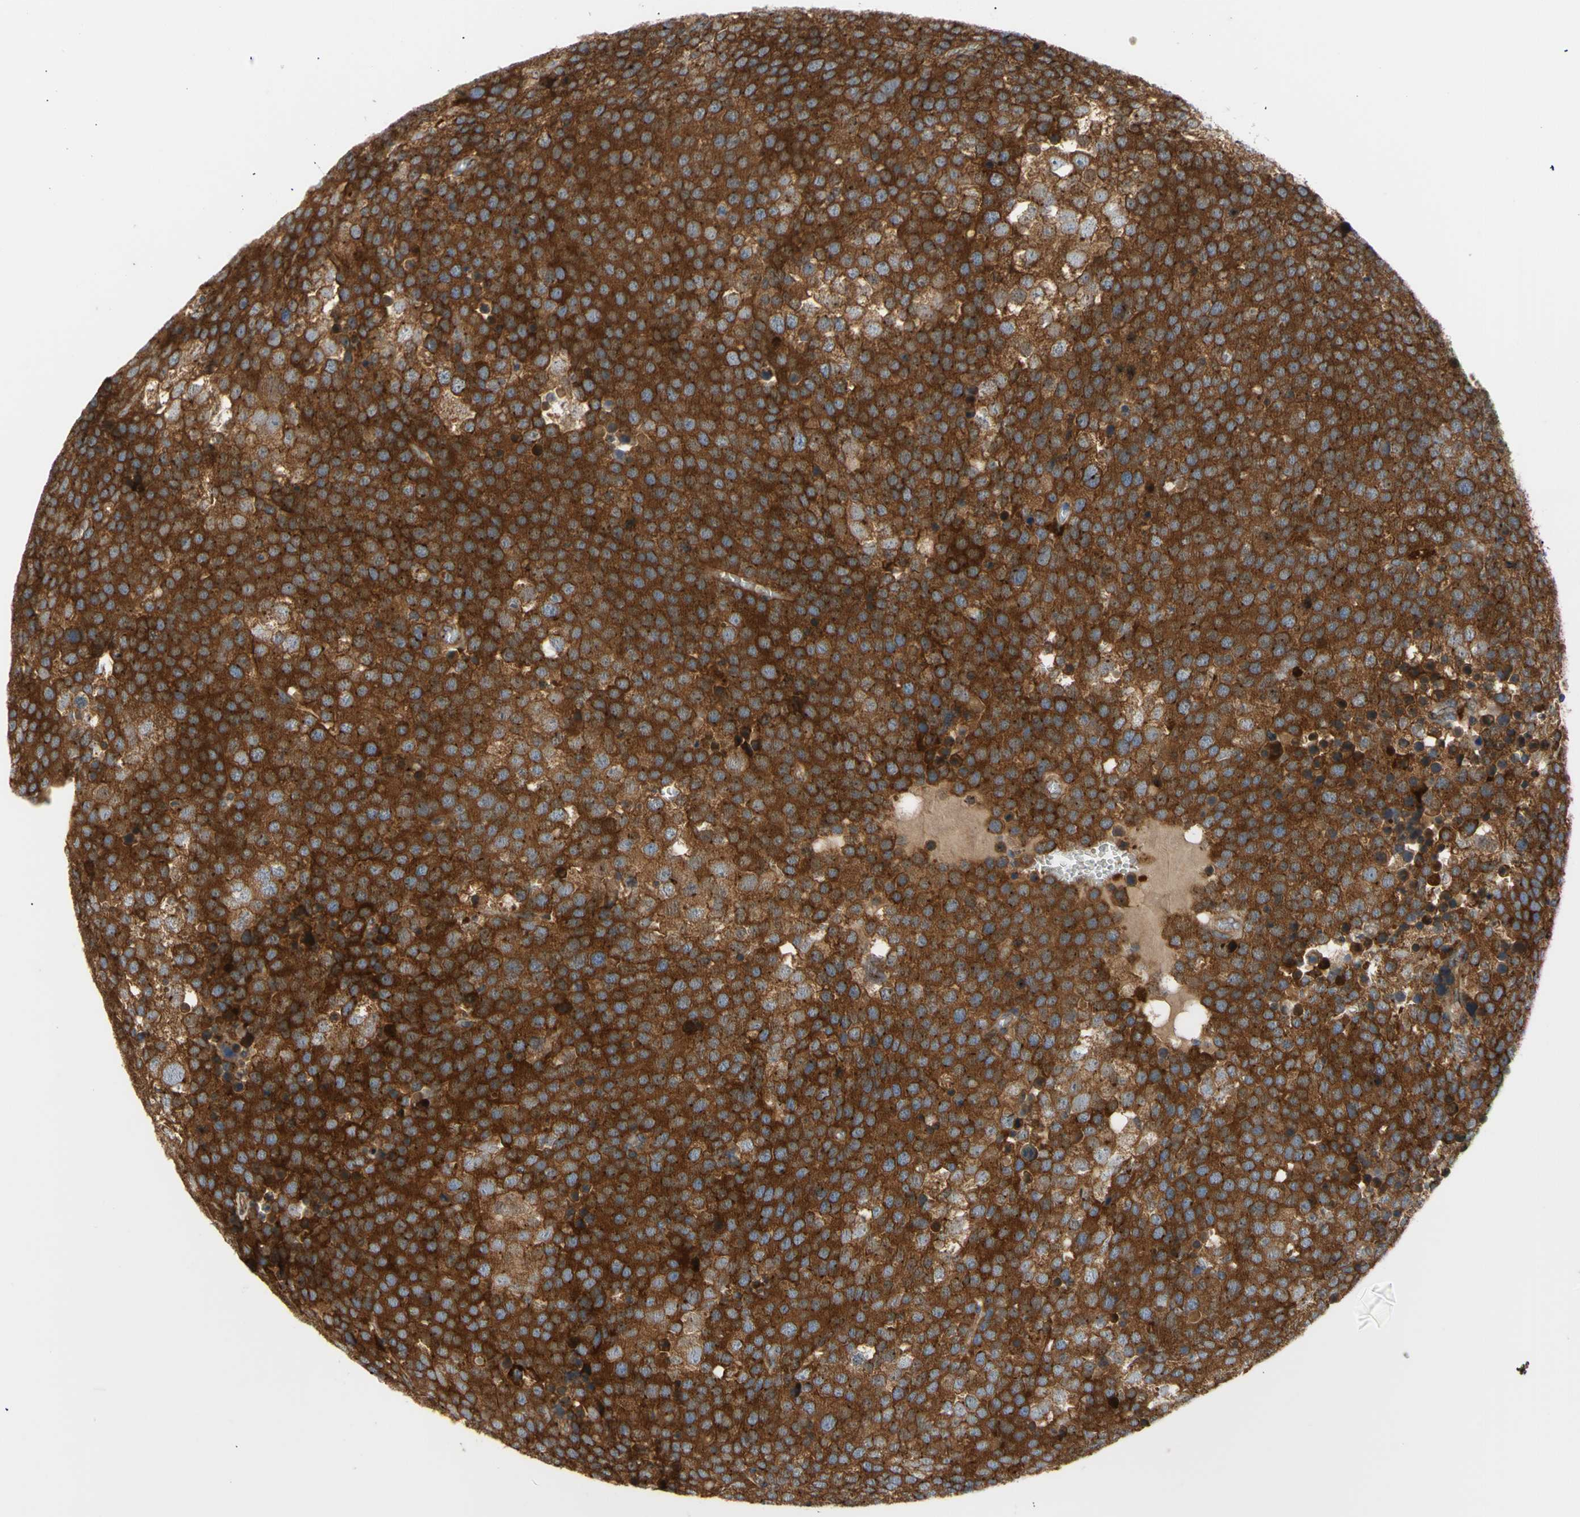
{"staining": {"intensity": "strong", "quantity": ">75%", "location": "cytoplasmic/membranous"}, "tissue": "testis cancer", "cell_type": "Tumor cells", "image_type": "cancer", "snomed": [{"axis": "morphology", "description": "Seminoma, NOS"}, {"axis": "topography", "description": "Testis"}], "caption": "Human testis cancer (seminoma) stained for a protein (brown) shows strong cytoplasmic/membranous positive positivity in approximately >75% of tumor cells.", "gene": "TUBG2", "patient": {"sex": "male", "age": 71}}